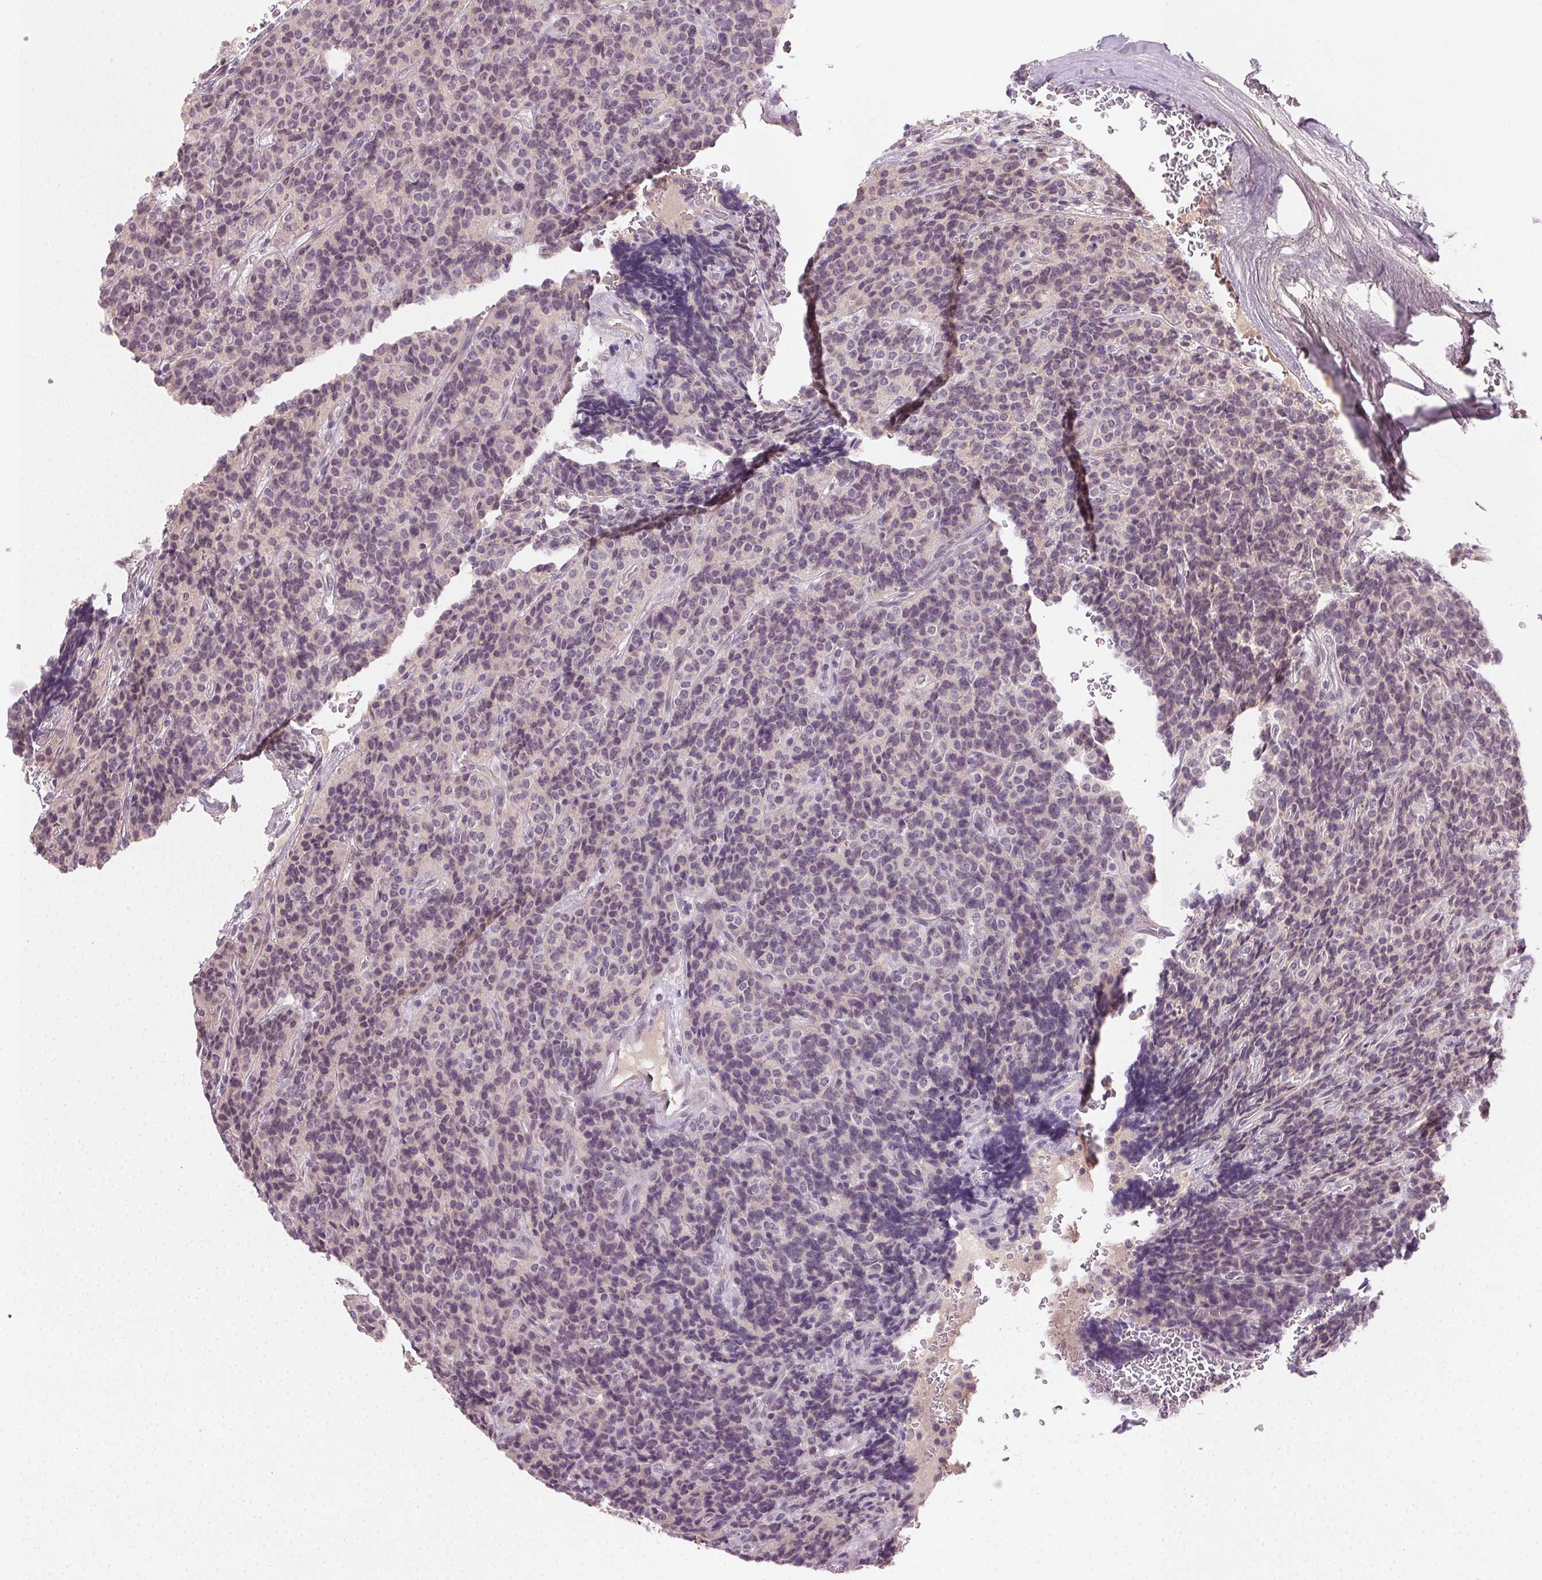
{"staining": {"intensity": "negative", "quantity": "none", "location": "none"}, "tissue": "carcinoid", "cell_type": "Tumor cells", "image_type": "cancer", "snomed": [{"axis": "morphology", "description": "Carcinoid, malignant, NOS"}, {"axis": "topography", "description": "Pancreas"}], "caption": "High magnification brightfield microscopy of carcinoid (malignant) stained with DAB (3,3'-diaminobenzidine) (brown) and counterstained with hematoxylin (blue): tumor cells show no significant positivity.", "gene": "TUB", "patient": {"sex": "male", "age": 36}}